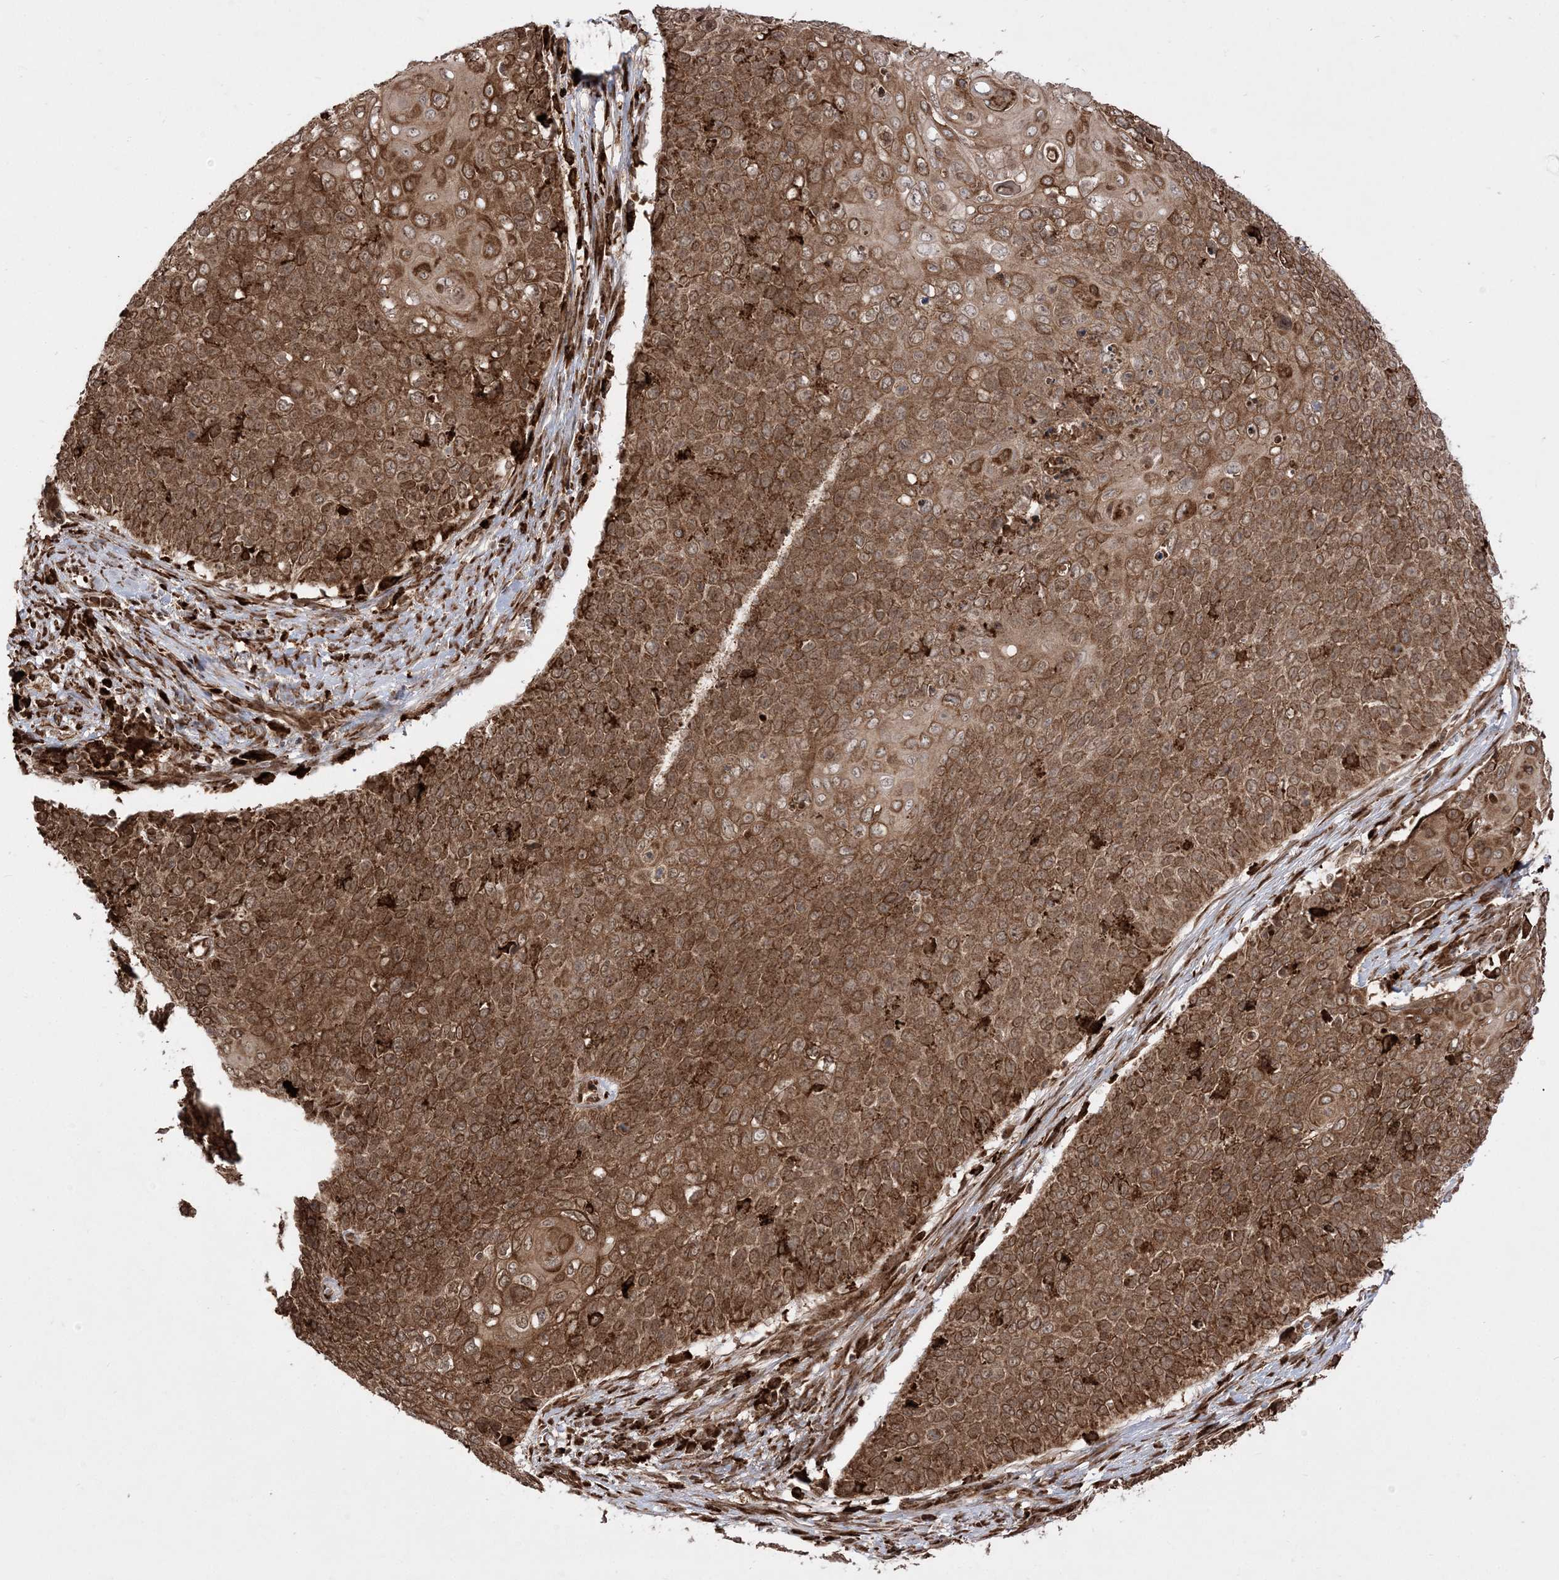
{"staining": {"intensity": "moderate", "quantity": ">75%", "location": "cytoplasmic/membranous,nuclear"}, "tissue": "cervical cancer", "cell_type": "Tumor cells", "image_type": "cancer", "snomed": [{"axis": "morphology", "description": "Squamous cell carcinoma, NOS"}, {"axis": "topography", "description": "Cervix"}], "caption": "Squamous cell carcinoma (cervical) stained for a protein (brown) displays moderate cytoplasmic/membranous and nuclear positive expression in about >75% of tumor cells.", "gene": "EPC2", "patient": {"sex": "female", "age": 39}}